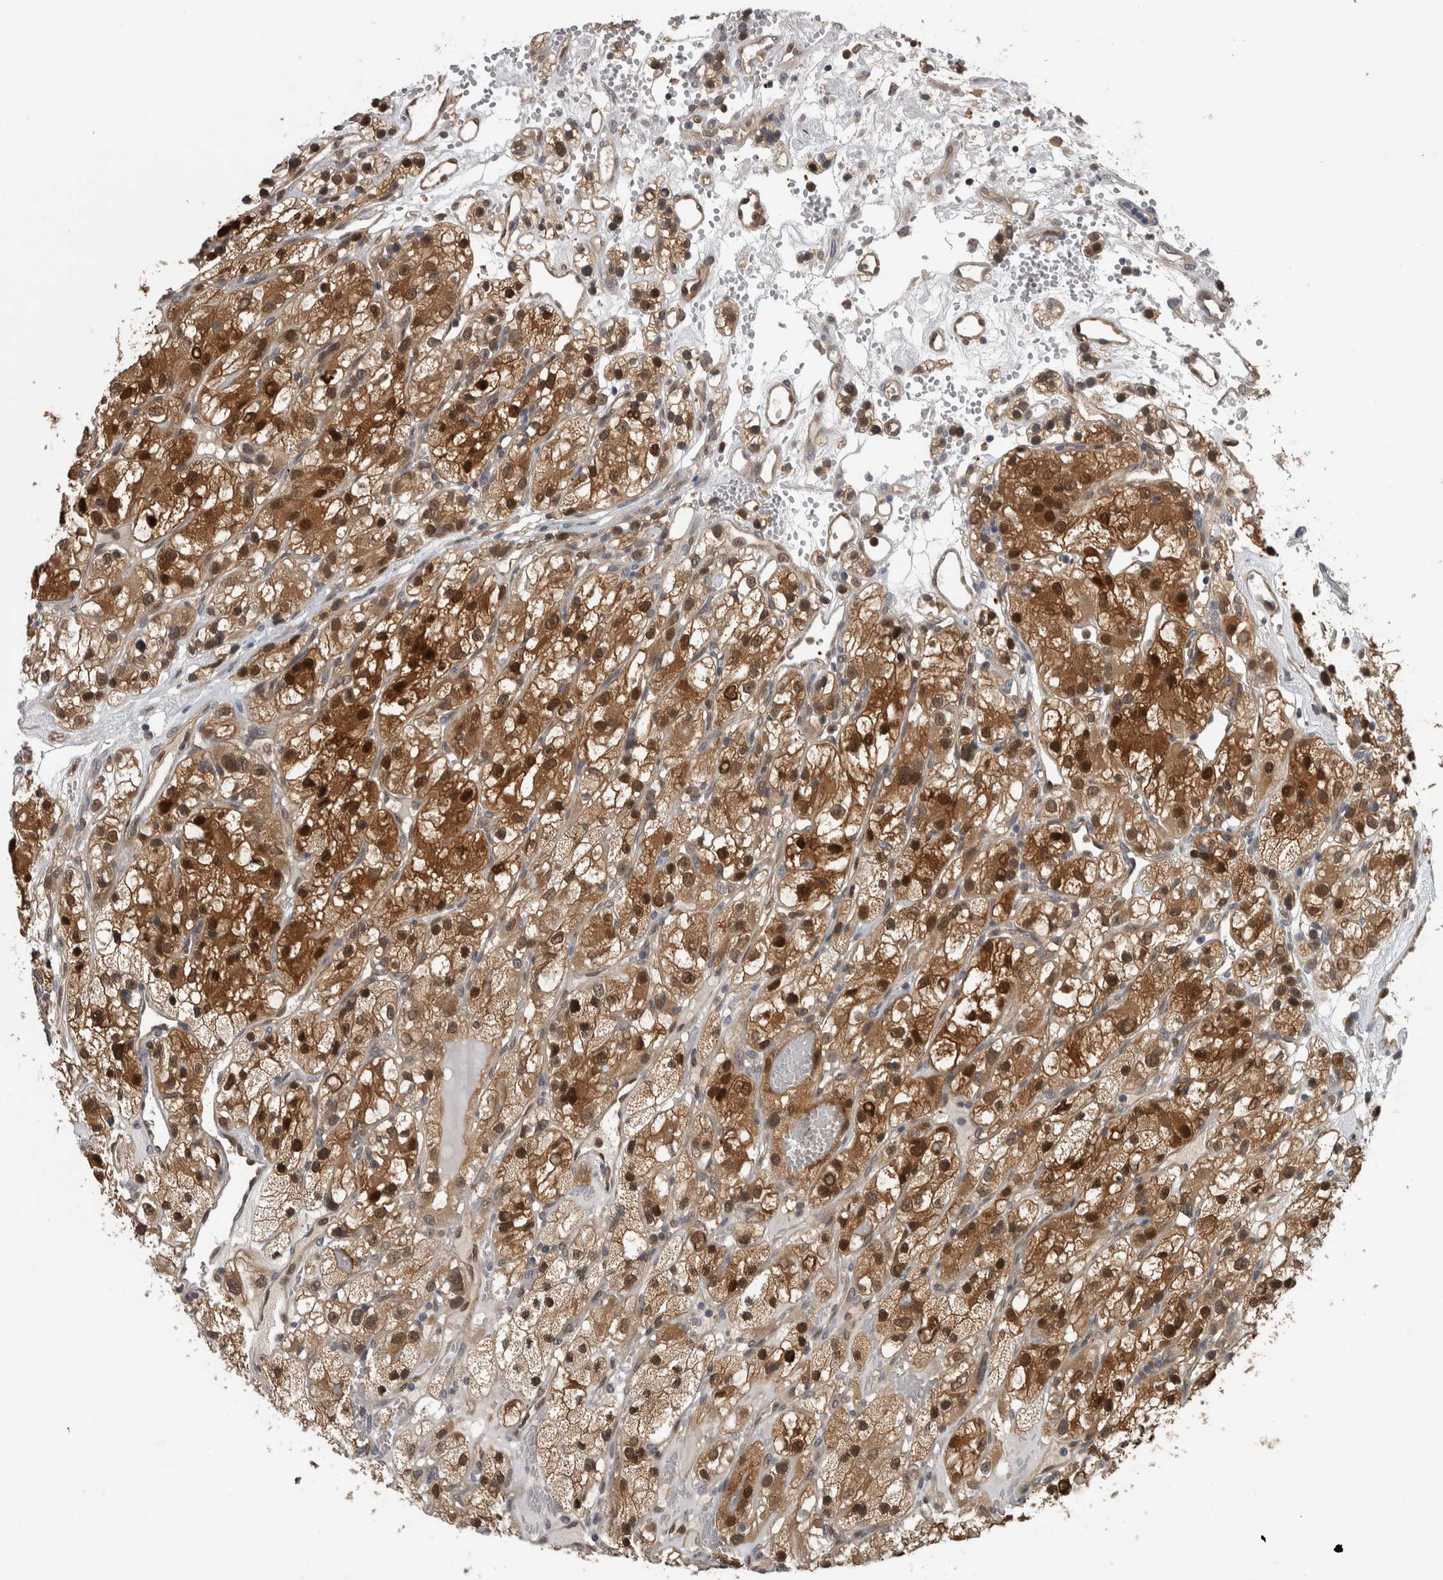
{"staining": {"intensity": "strong", "quantity": ">75%", "location": "cytoplasmic/membranous,nuclear"}, "tissue": "renal cancer", "cell_type": "Tumor cells", "image_type": "cancer", "snomed": [{"axis": "morphology", "description": "Adenocarcinoma, NOS"}, {"axis": "topography", "description": "Kidney"}], "caption": "This is a photomicrograph of immunohistochemistry (IHC) staining of renal adenocarcinoma, which shows strong expression in the cytoplasmic/membranous and nuclear of tumor cells.", "gene": "NAPRT", "patient": {"sex": "female", "age": 57}}